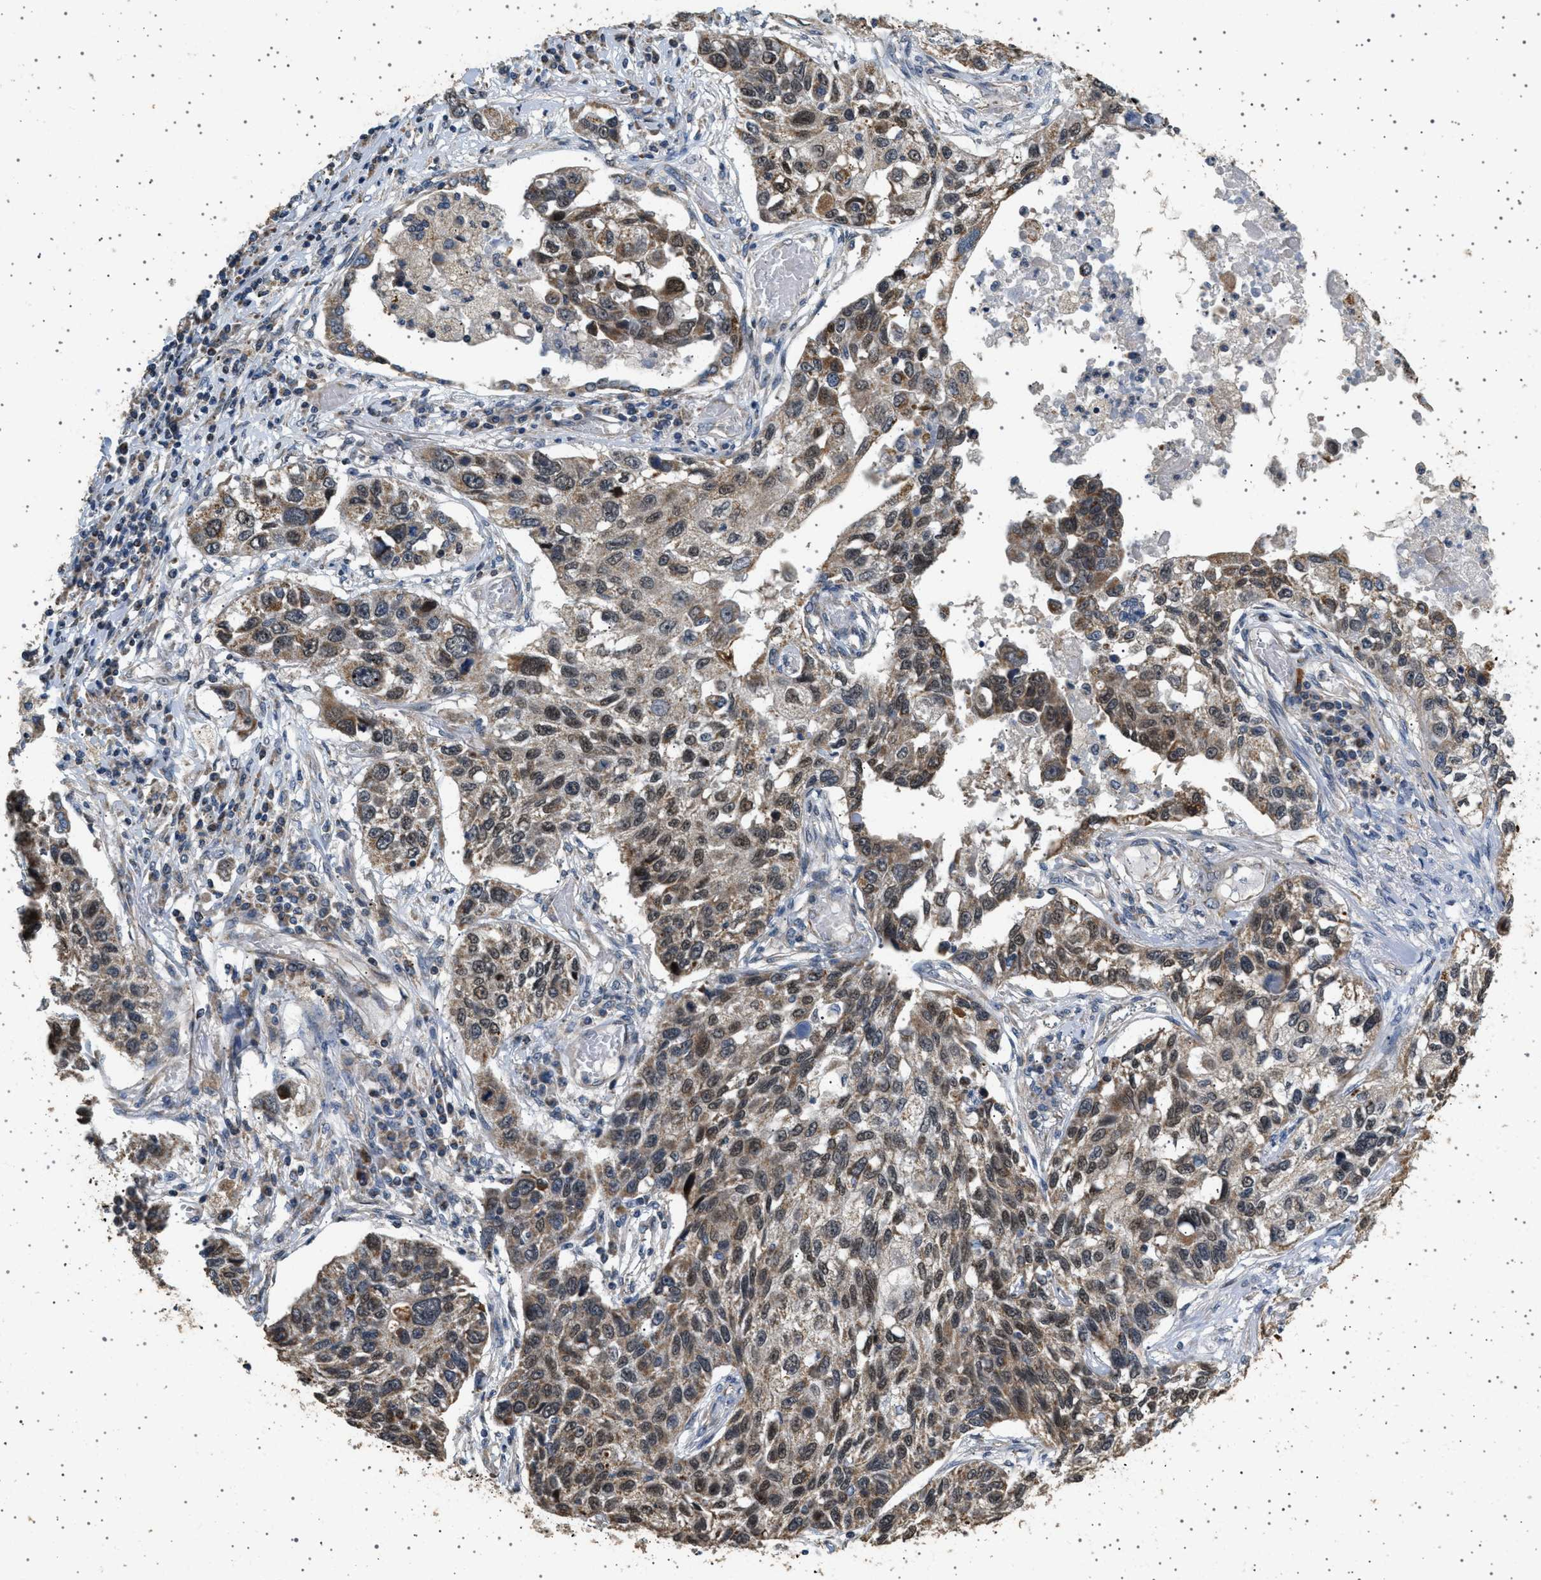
{"staining": {"intensity": "moderate", "quantity": ">75%", "location": "cytoplasmic/membranous,nuclear"}, "tissue": "lung cancer", "cell_type": "Tumor cells", "image_type": "cancer", "snomed": [{"axis": "morphology", "description": "Squamous cell carcinoma, NOS"}, {"axis": "topography", "description": "Lung"}], "caption": "About >75% of tumor cells in human lung cancer exhibit moderate cytoplasmic/membranous and nuclear protein staining as visualized by brown immunohistochemical staining.", "gene": "KCNA4", "patient": {"sex": "male", "age": 71}}